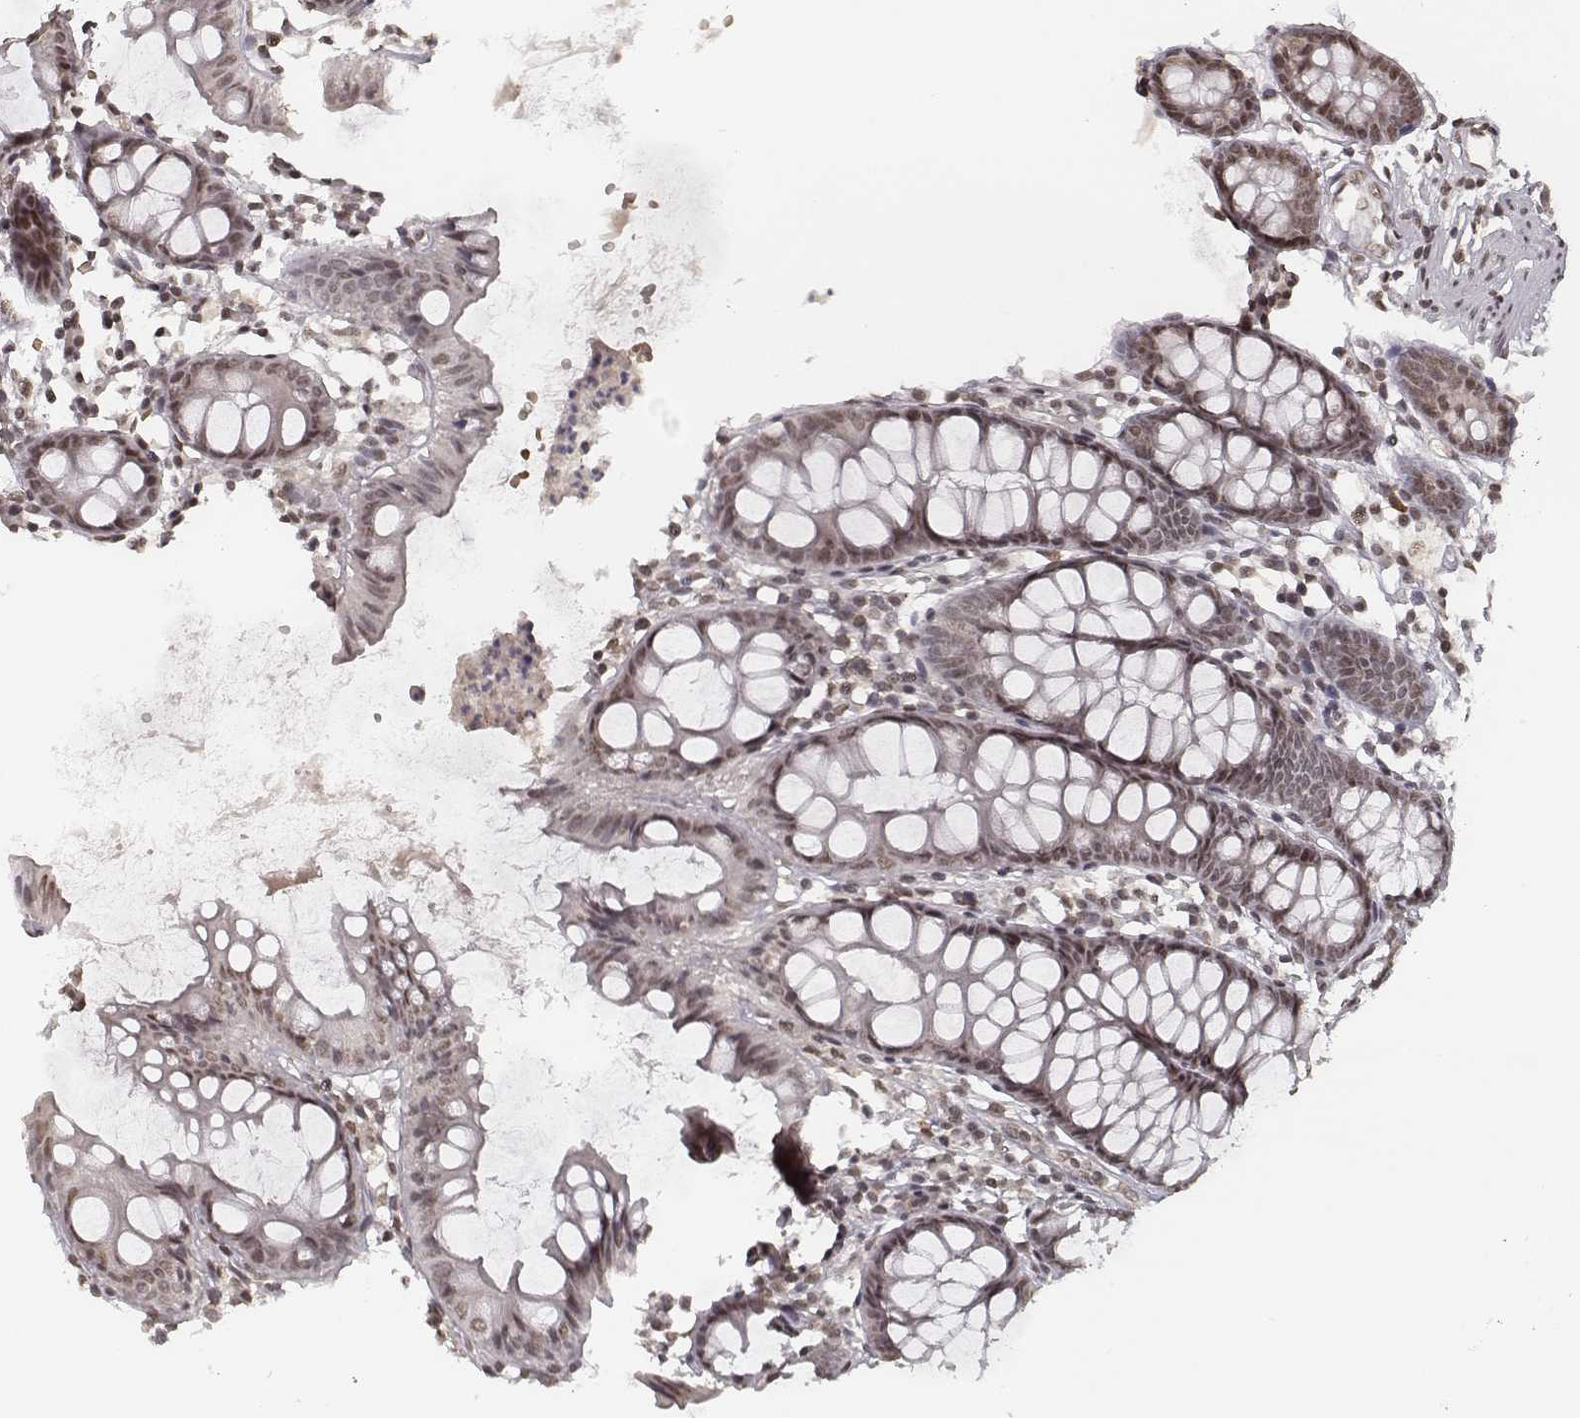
{"staining": {"intensity": "weak", "quantity": ">75%", "location": "nuclear"}, "tissue": "colon", "cell_type": "Endothelial cells", "image_type": "normal", "snomed": [{"axis": "morphology", "description": "Normal tissue, NOS"}, {"axis": "topography", "description": "Colon"}], "caption": "This histopathology image shows normal colon stained with IHC to label a protein in brown. The nuclear of endothelial cells show weak positivity for the protein. Nuclei are counter-stained blue.", "gene": "HMGA2", "patient": {"sex": "female", "age": 84}}